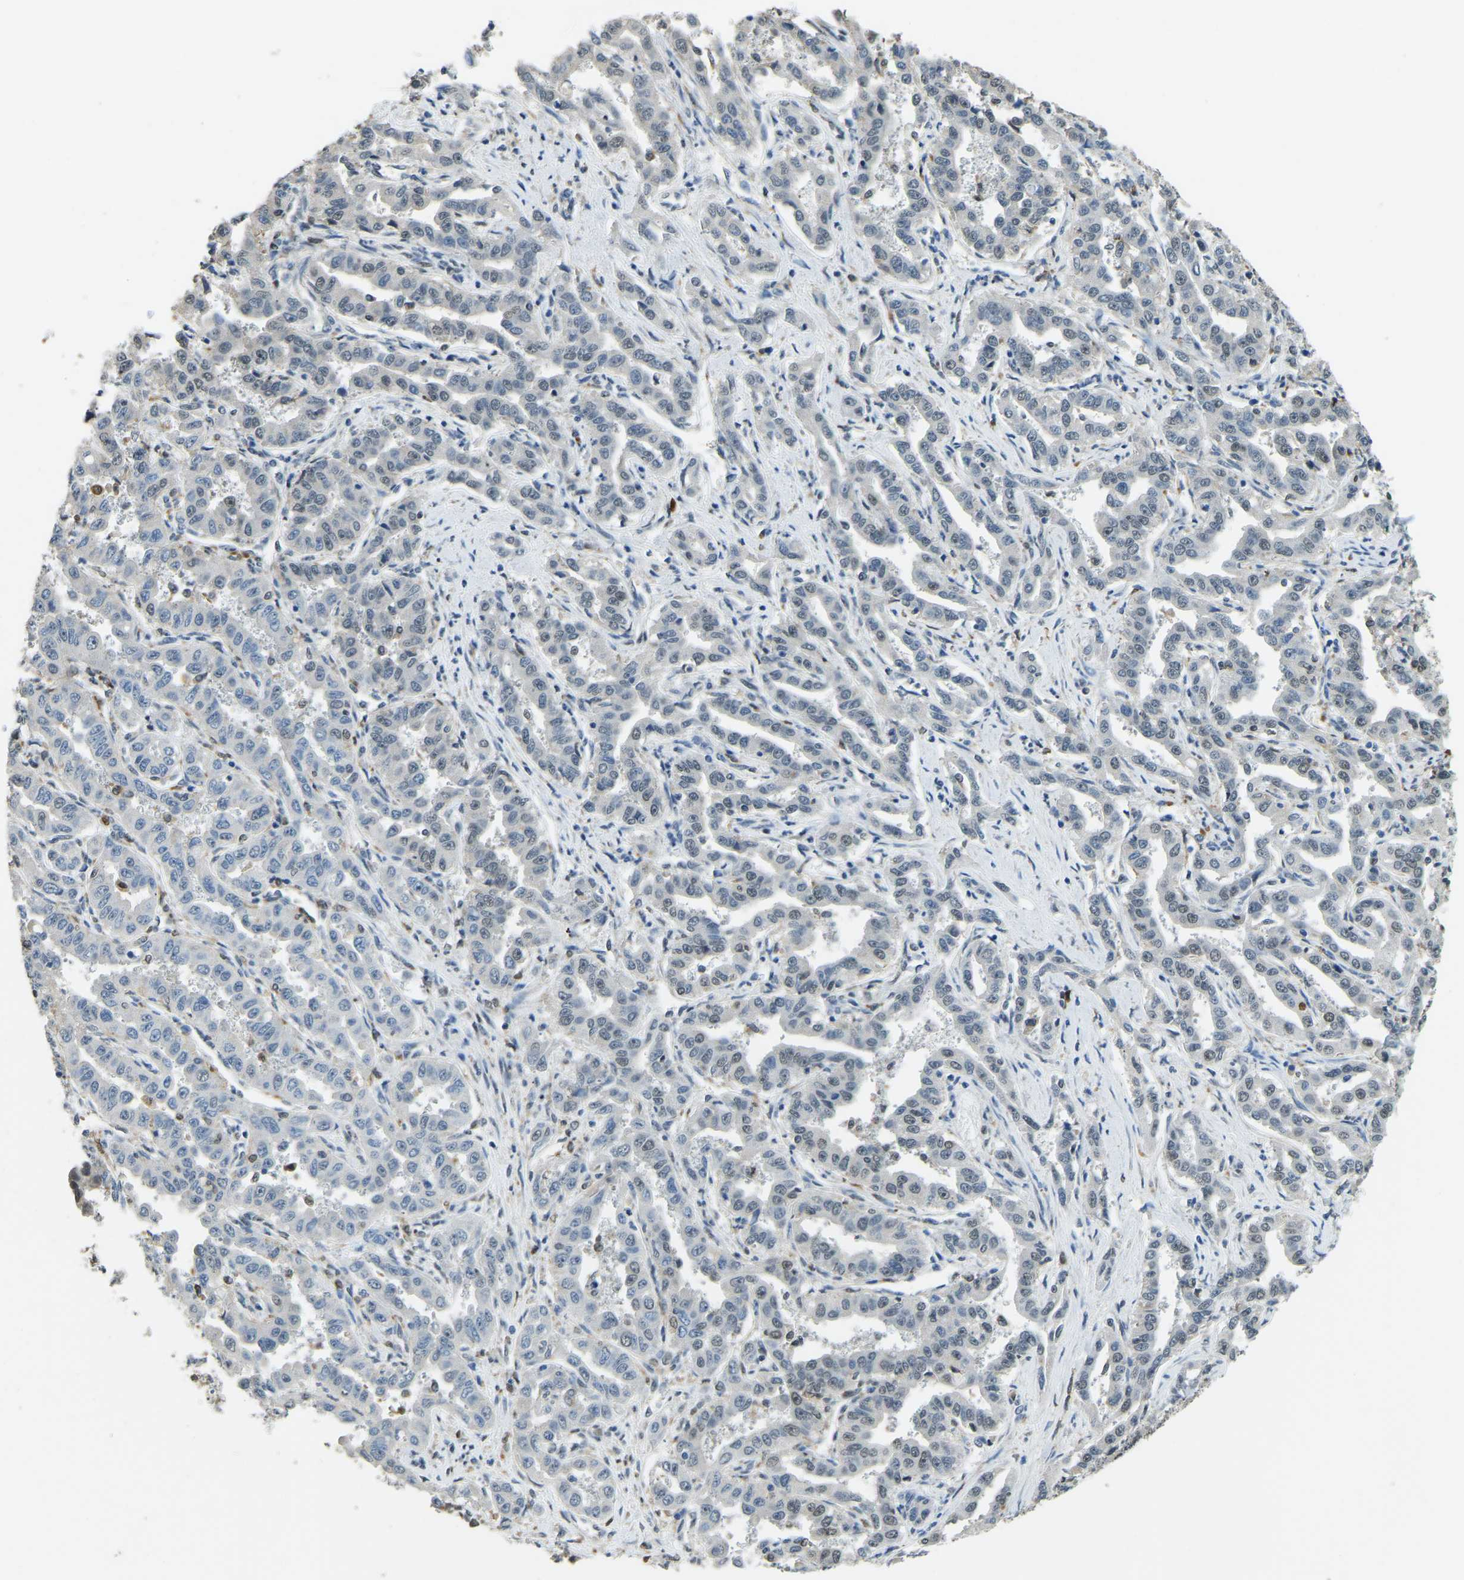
{"staining": {"intensity": "weak", "quantity": "<25%", "location": "nuclear"}, "tissue": "liver cancer", "cell_type": "Tumor cells", "image_type": "cancer", "snomed": [{"axis": "morphology", "description": "Cholangiocarcinoma"}, {"axis": "topography", "description": "Liver"}], "caption": "The IHC micrograph has no significant expression in tumor cells of cholangiocarcinoma (liver) tissue.", "gene": "NANS", "patient": {"sex": "male", "age": 59}}